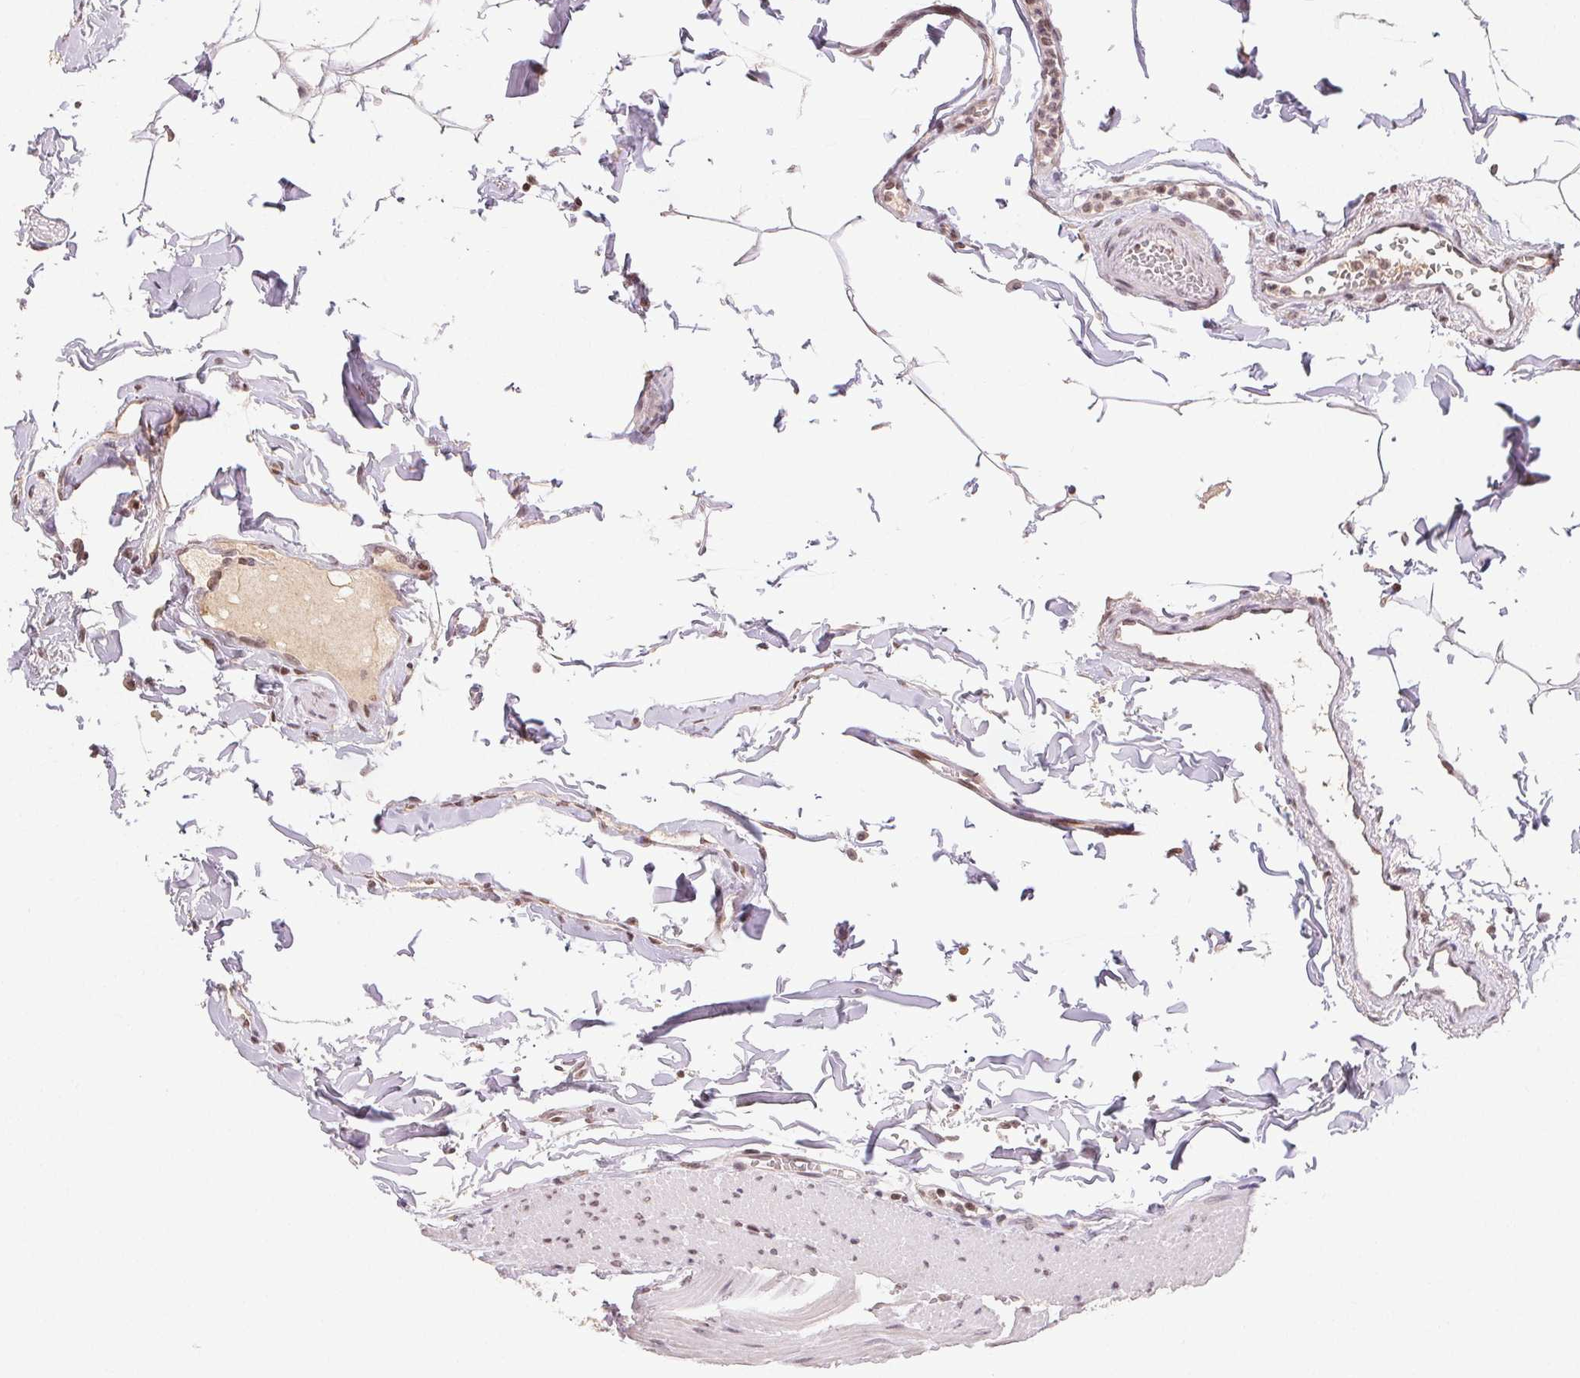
{"staining": {"intensity": "moderate", "quantity": "25%-75%", "location": "nuclear"}, "tissue": "duodenum", "cell_type": "Glandular cells", "image_type": "normal", "snomed": [{"axis": "morphology", "description": "Normal tissue, NOS"}, {"axis": "topography", "description": "Pancreas"}, {"axis": "topography", "description": "Duodenum"}], "caption": "IHC of benign human duodenum displays medium levels of moderate nuclear positivity in approximately 25%-75% of glandular cells. (DAB IHC with brightfield microscopy, high magnification).", "gene": "MAPKAPK2", "patient": {"sex": "male", "age": 59}}